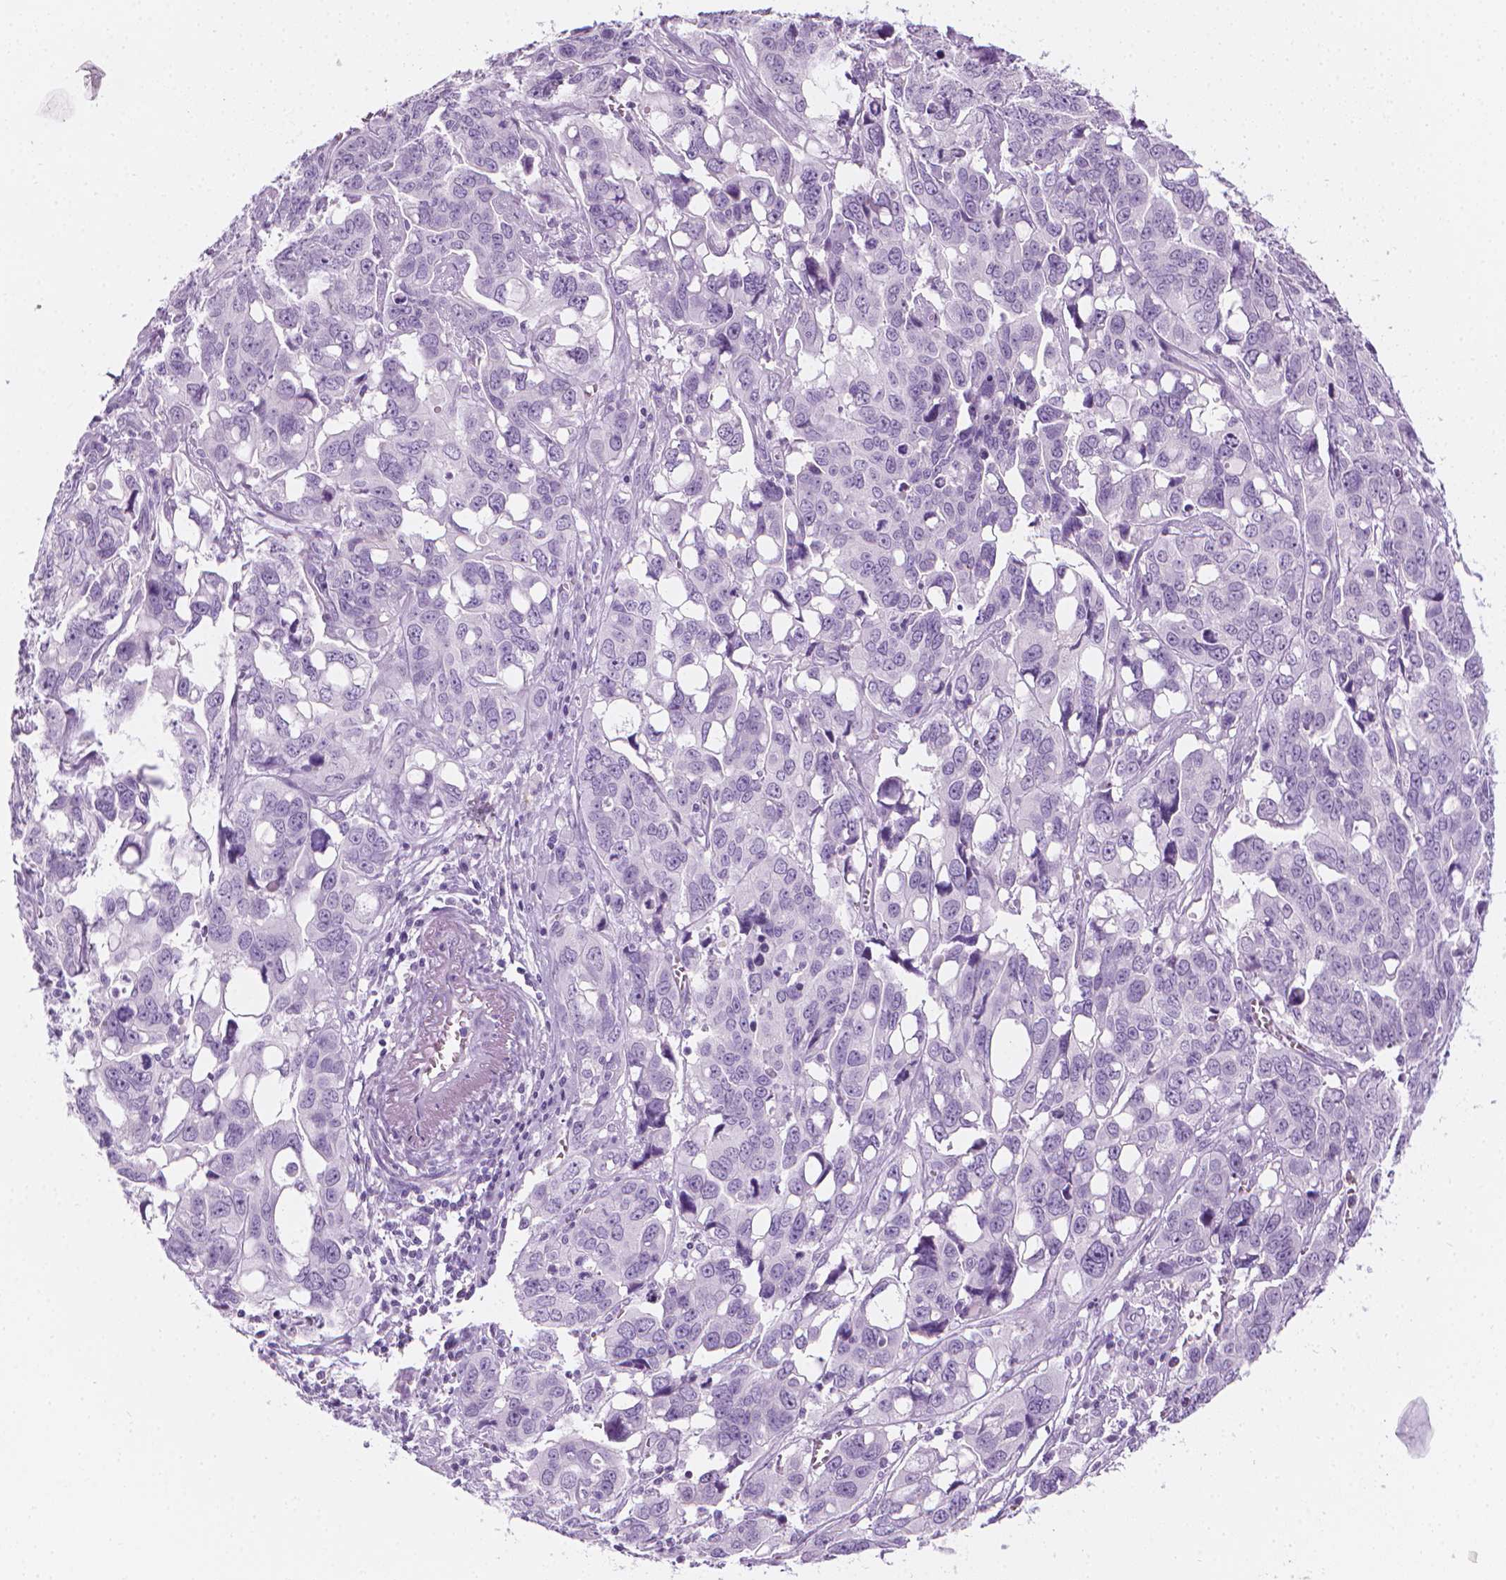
{"staining": {"intensity": "negative", "quantity": "none", "location": "none"}, "tissue": "ovarian cancer", "cell_type": "Tumor cells", "image_type": "cancer", "snomed": [{"axis": "morphology", "description": "Carcinoma, endometroid"}, {"axis": "topography", "description": "Ovary"}], "caption": "The histopathology image demonstrates no staining of tumor cells in ovarian cancer. Brightfield microscopy of immunohistochemistry stained with DAB (3,3'-diaminobenzidine) (brown) and hematoxylin (blue), captured at high magnification.", "gene": "SCG3", "patient": {"sex": "female", "age": 78}}